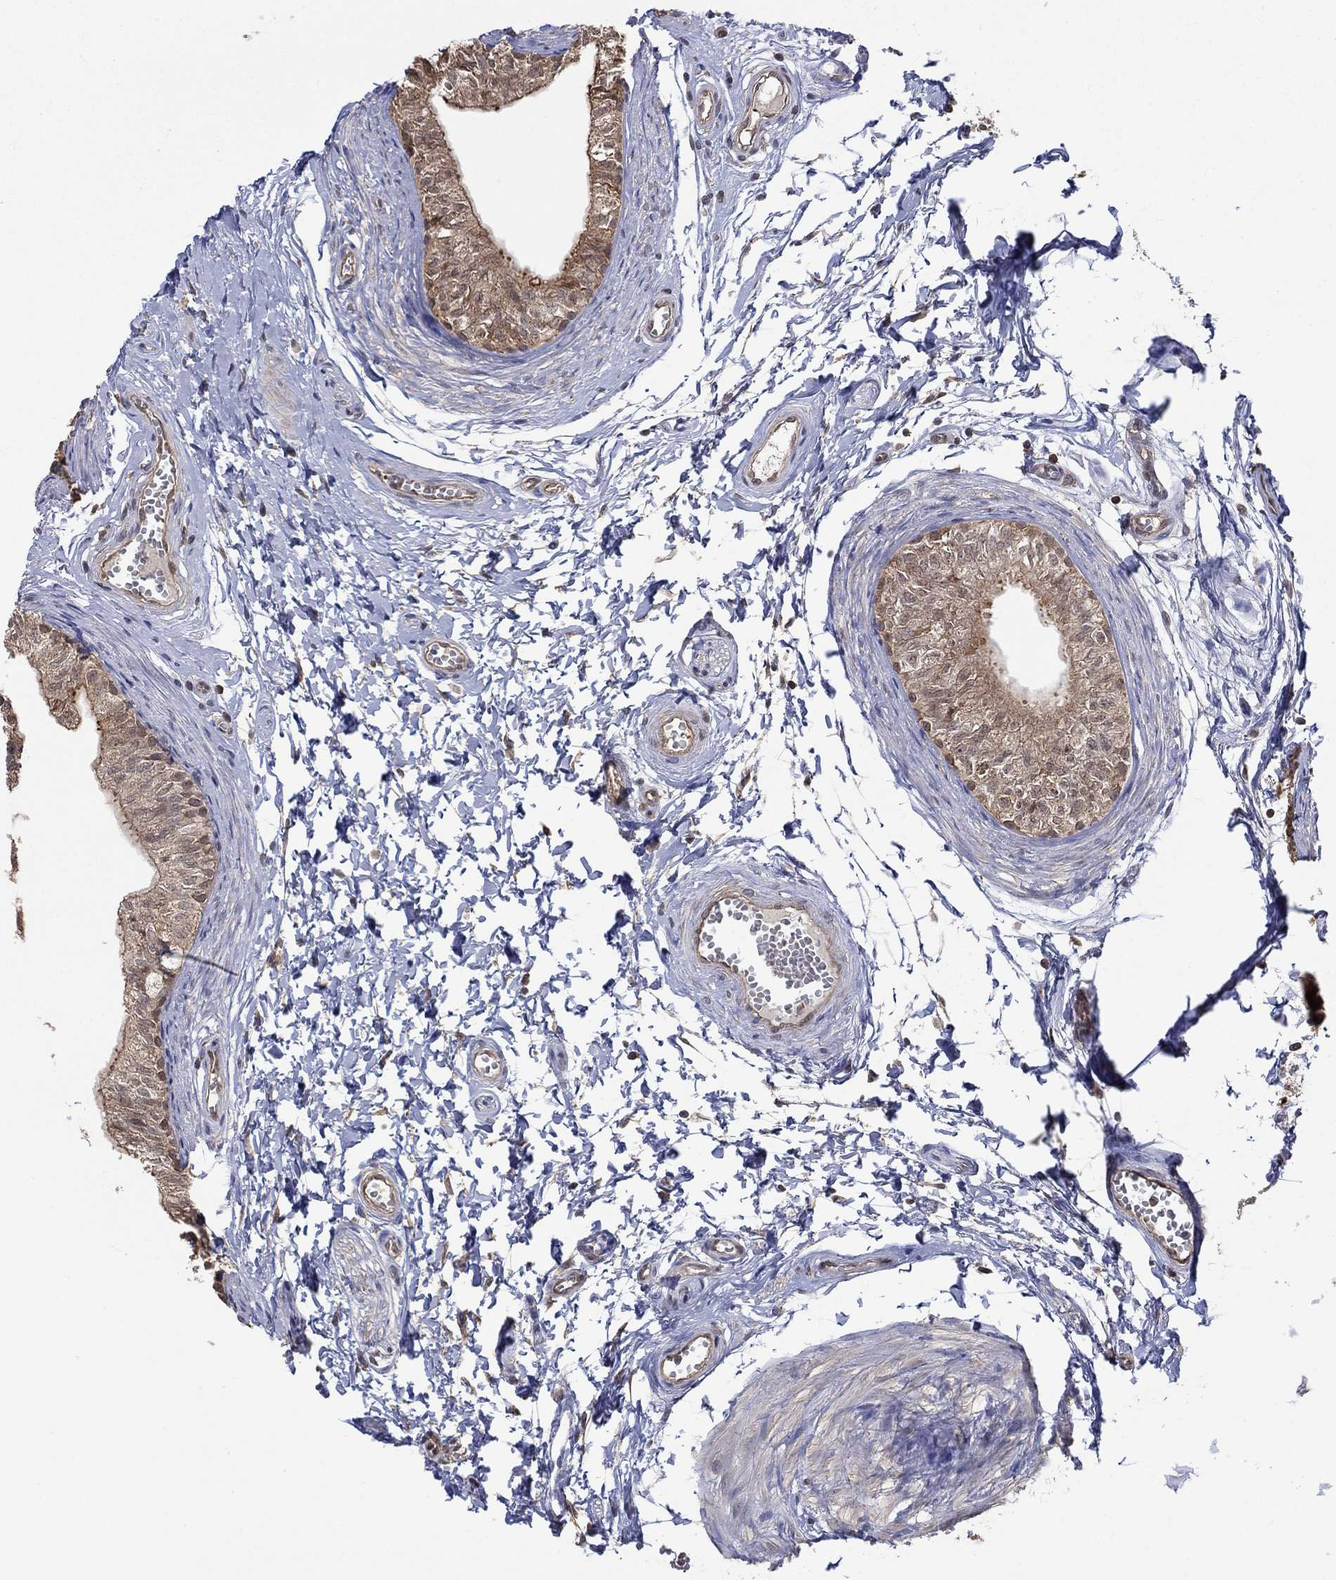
{"staining": {"intensity": "moderate", "quantity": "25%-75%", "location": "cytoplasmic/membranous"}, "tissue": "epididymis", "cell_type": "Glandular cells", "image_type": "normal", "snomed": [{"axis": "morphology", "description": "Normal tissue, NOS"}, {"axis": "topography", "description": "Epididymis"}], "caption": "This is a photomicrograph of IHC staining of benign epididymis, which shows moderate expression in the cytoplasmic/membranous of glandular cells.", "gene": "RNF114", "patient": {"sex": "male", "age": 22}}